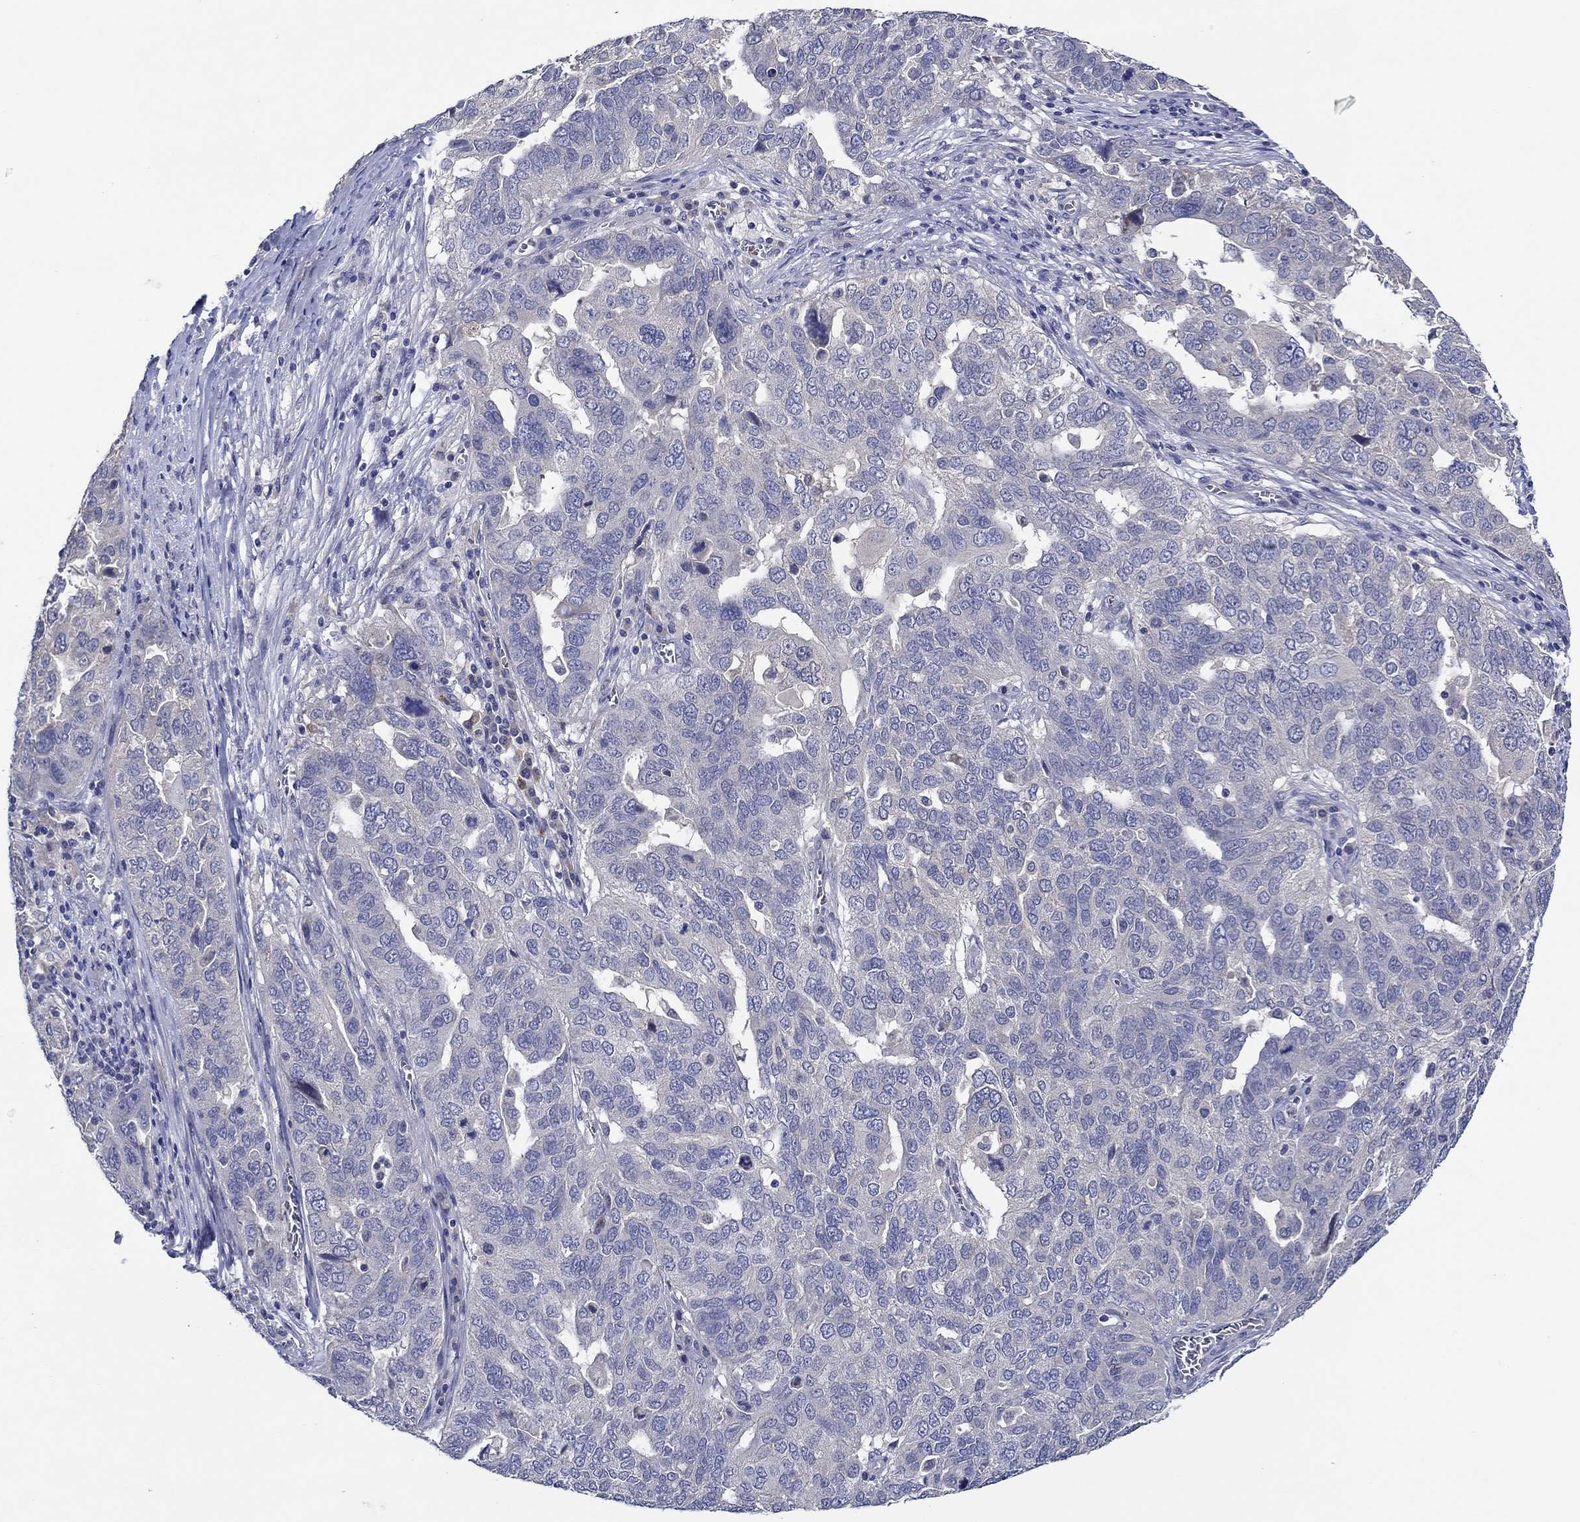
{"staining": {"intensity": "negative", "quantity": "none", "location": "none"}, "tissue": "ovarian cancer", "cell_type": "Tumor cells", "image_type": "cancer", "snomed": [{"axis": "morphology", "description": "Carcinoma, endometroid"}, {"axis": "topography", "description": "Soft tissue"}, {"axis": "topography", "description": "Ovary"}], "caption": "The immunohistochemistry micrograph has no significant positivity in tumor cells of ovarian cancer (endometroid carcinoma) tissue. The staining is performed using DAB brown chromogen with nuclei counter-stained in using hematoxylin.", "gene": "CHIT1", "patient": {"sex": "female", "age": 52}}